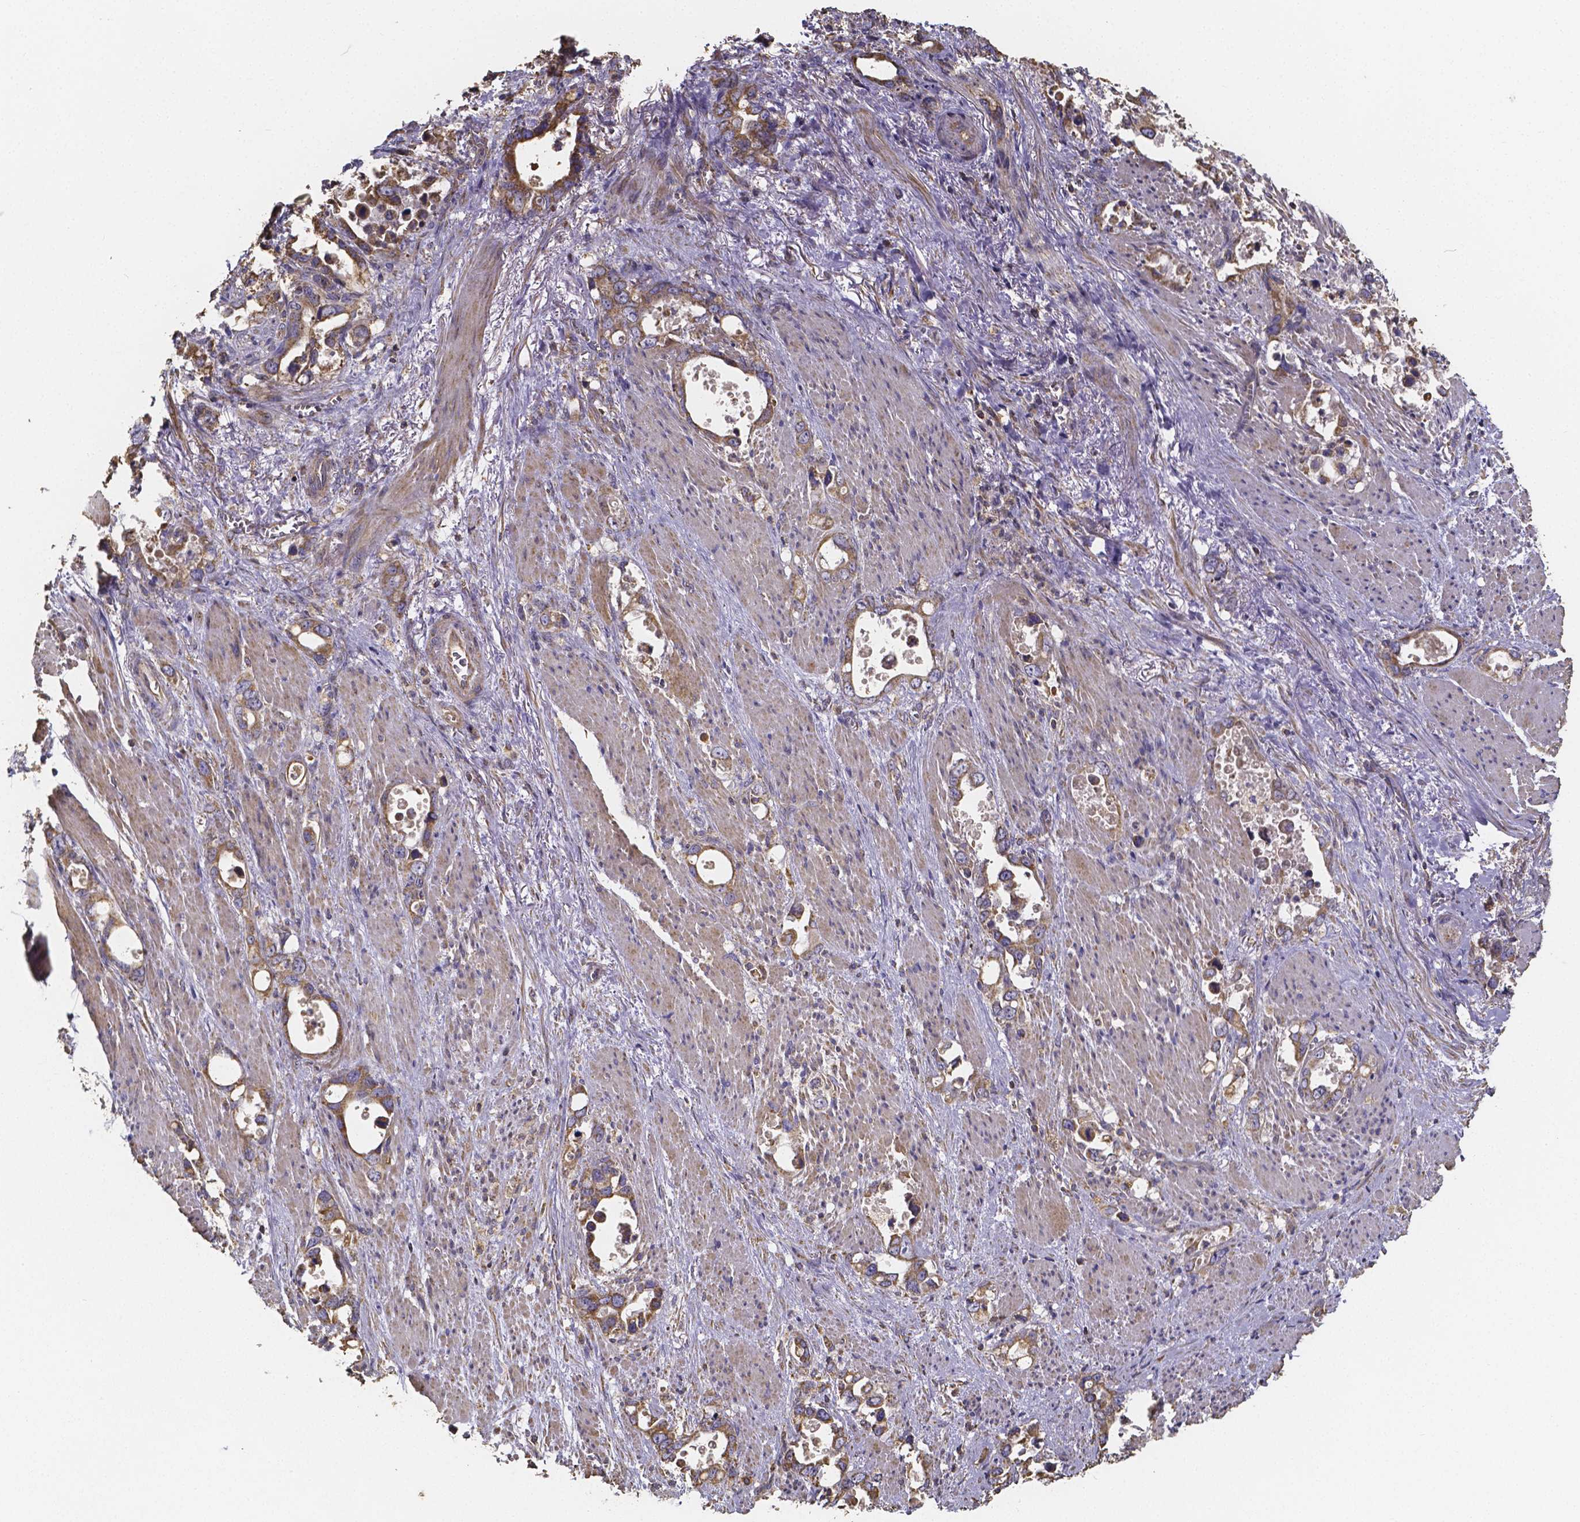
{"staining": {"intensity": "moderate", "quantity": ">75%", "location": "cytoplasmic/membranous"}, "tissue": "stomach cancer", "cell_type": "Tumor cells", "image_type": "cancer", "snomed": [{"axis": "morphology", "description": "Normal tissue, NOS"}, {"axis": "morphology", "description": "Adenocarcinoma, NOS"}, {"axis": "topography", "description": "Esophagus"}, {"axis": "topography", "description": "Stomach, upper"}], "caption": "A histopathology image of human stomach adenocarcinoma stained for a protein demonstrates moderate cytoplasmic/membranous brown staining in tumor cells.", "gene": "SLC35D2", "patient": {"sex": "male", "age": 74}}